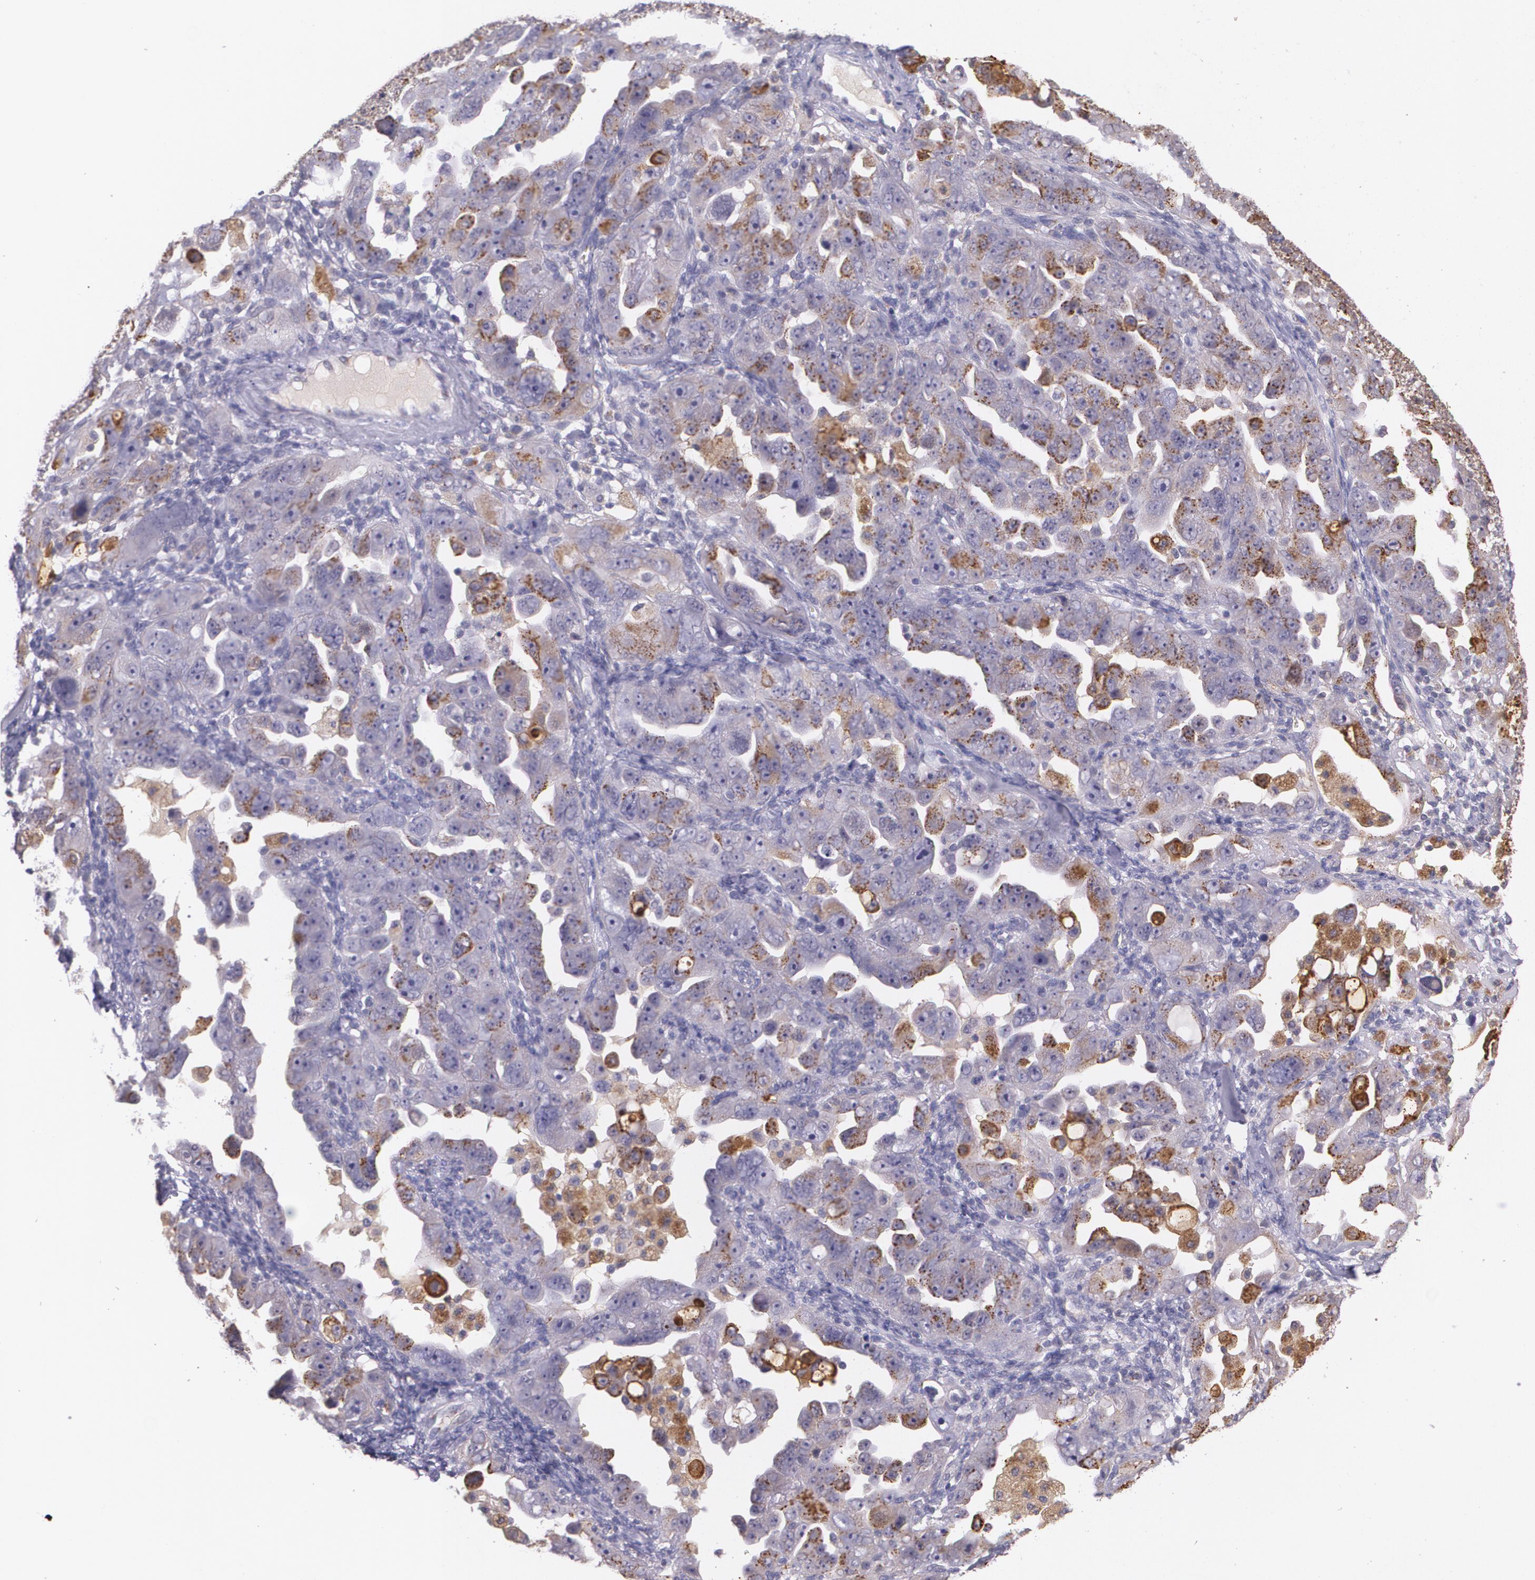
{"staining": {"intensity": "moderate", "quantity": "25%-75%", "location": "cytoplasmic/membranous"}, "tissue": "ovarian cancer", "cell_type": "Tumor cells", "image_type": "cancer", "snomed": [{"axis": "morphology", "description": "Cystadenocarcinoma, serous, NOS"}, {"axis": "topography", "description": "Ovary"}], "caption": "A brown stain shows moderate cytoplasmic/membranous staining of a protein in human ovarian serous cystadenocarcinoma tumor cells.", "gene": "TM4SF1", "patient": {"sex": "female", "age": 66}}